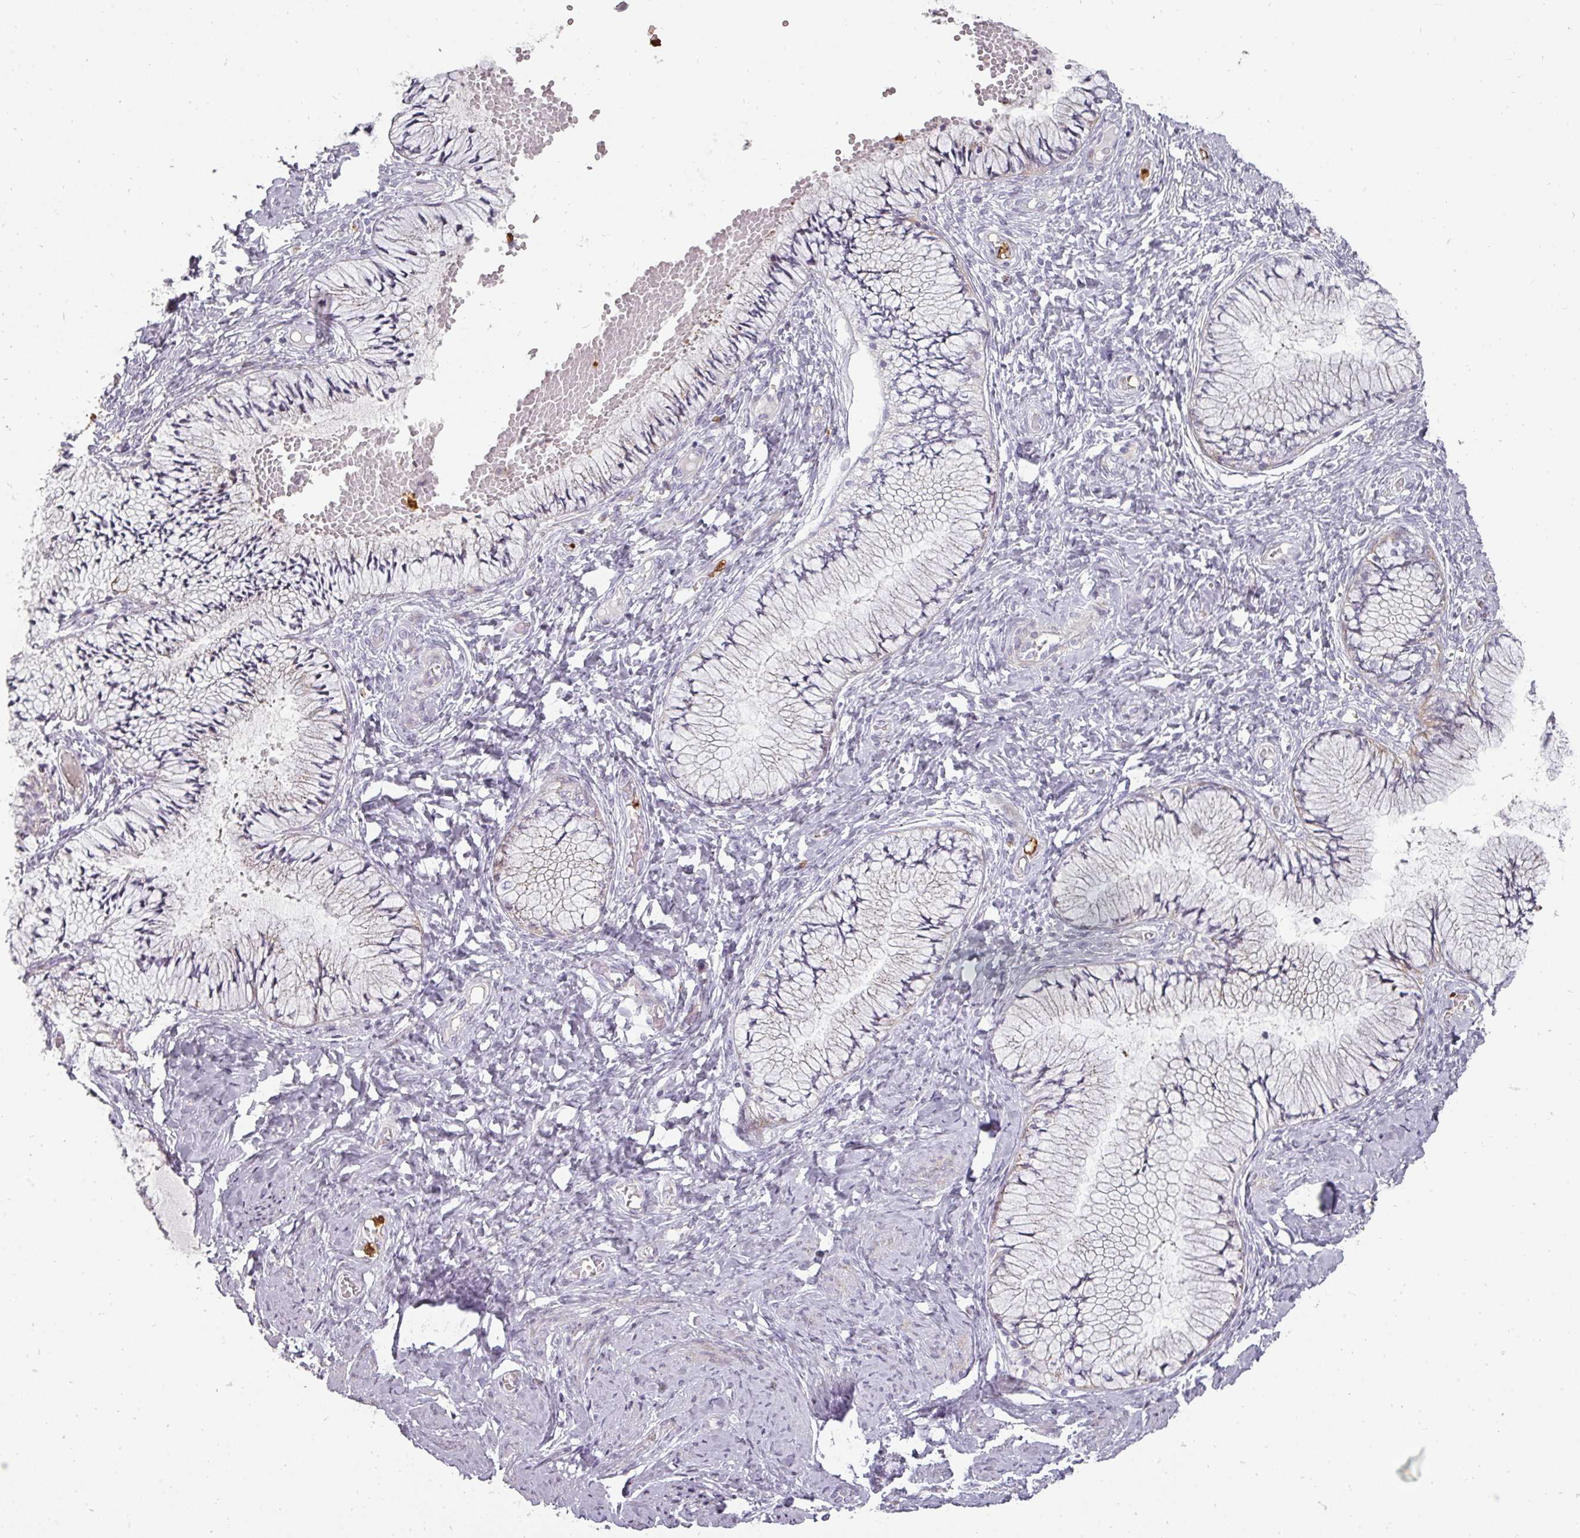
{"staining": {"intensity": "weak", "quantity": "<25%", "location": "cytoplasmic/membranous"}, "tissue": "cervix", "cell_type": "Glandular cells", "image_type": "normal", "snomed": [{"axis": "morphology", "description": "Normal tissue, NOS"}, {"axis": "topography", "description": "Cervix"}], "caption": "The micrograph reveals no staining of glandular cells in normal cervix.", "gene": "BIK", "patient": {"sex": "female", "age": 42}}